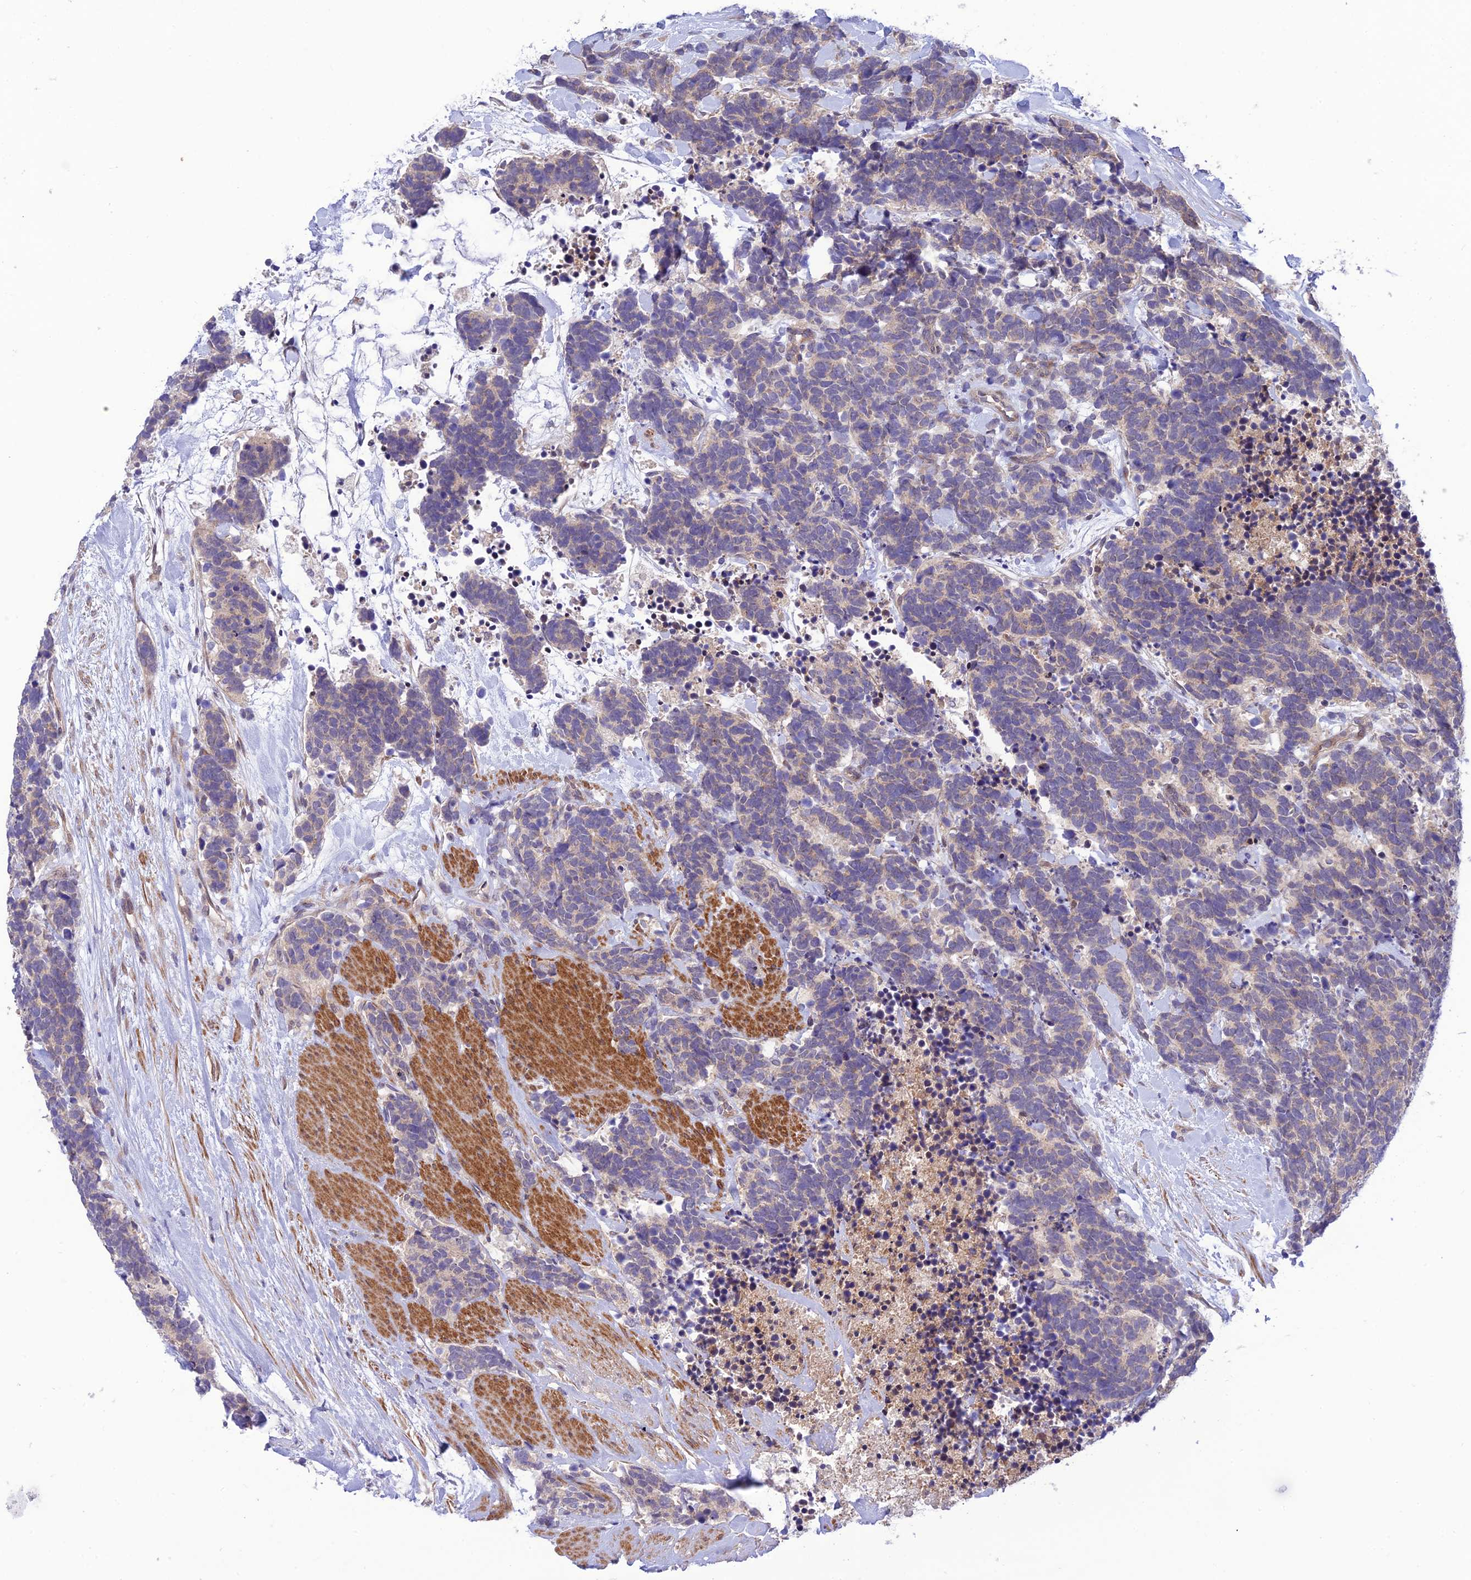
{"staining": {"intensity": "weak", "quantity": "<25%", "location": "cytoplasmic/membranous"}, "tissue": "carcinoid", "cell_type": "Tumor cells", "image_type": "cancer", "snomed": [{"axis": "morphology", "description": "Carcinoma, NOS"}, {"axis": "morphology", "description": "Carcinoid, malignant, NOS"}, {"axis": "topography", "description": "Prostate"}], "caption": "DAB (3,3'-diaminobenzidine) immunohistochemical staining of human malignant carcinoid displays no significant expression in tumor cells. Brightfield microscopy of immunohistochemistry stained with DAB (brown) and hematoxylin (blue), captured at high magnification.", "gene": "UROS", "patient": {"sex": "male", "age": 57}}